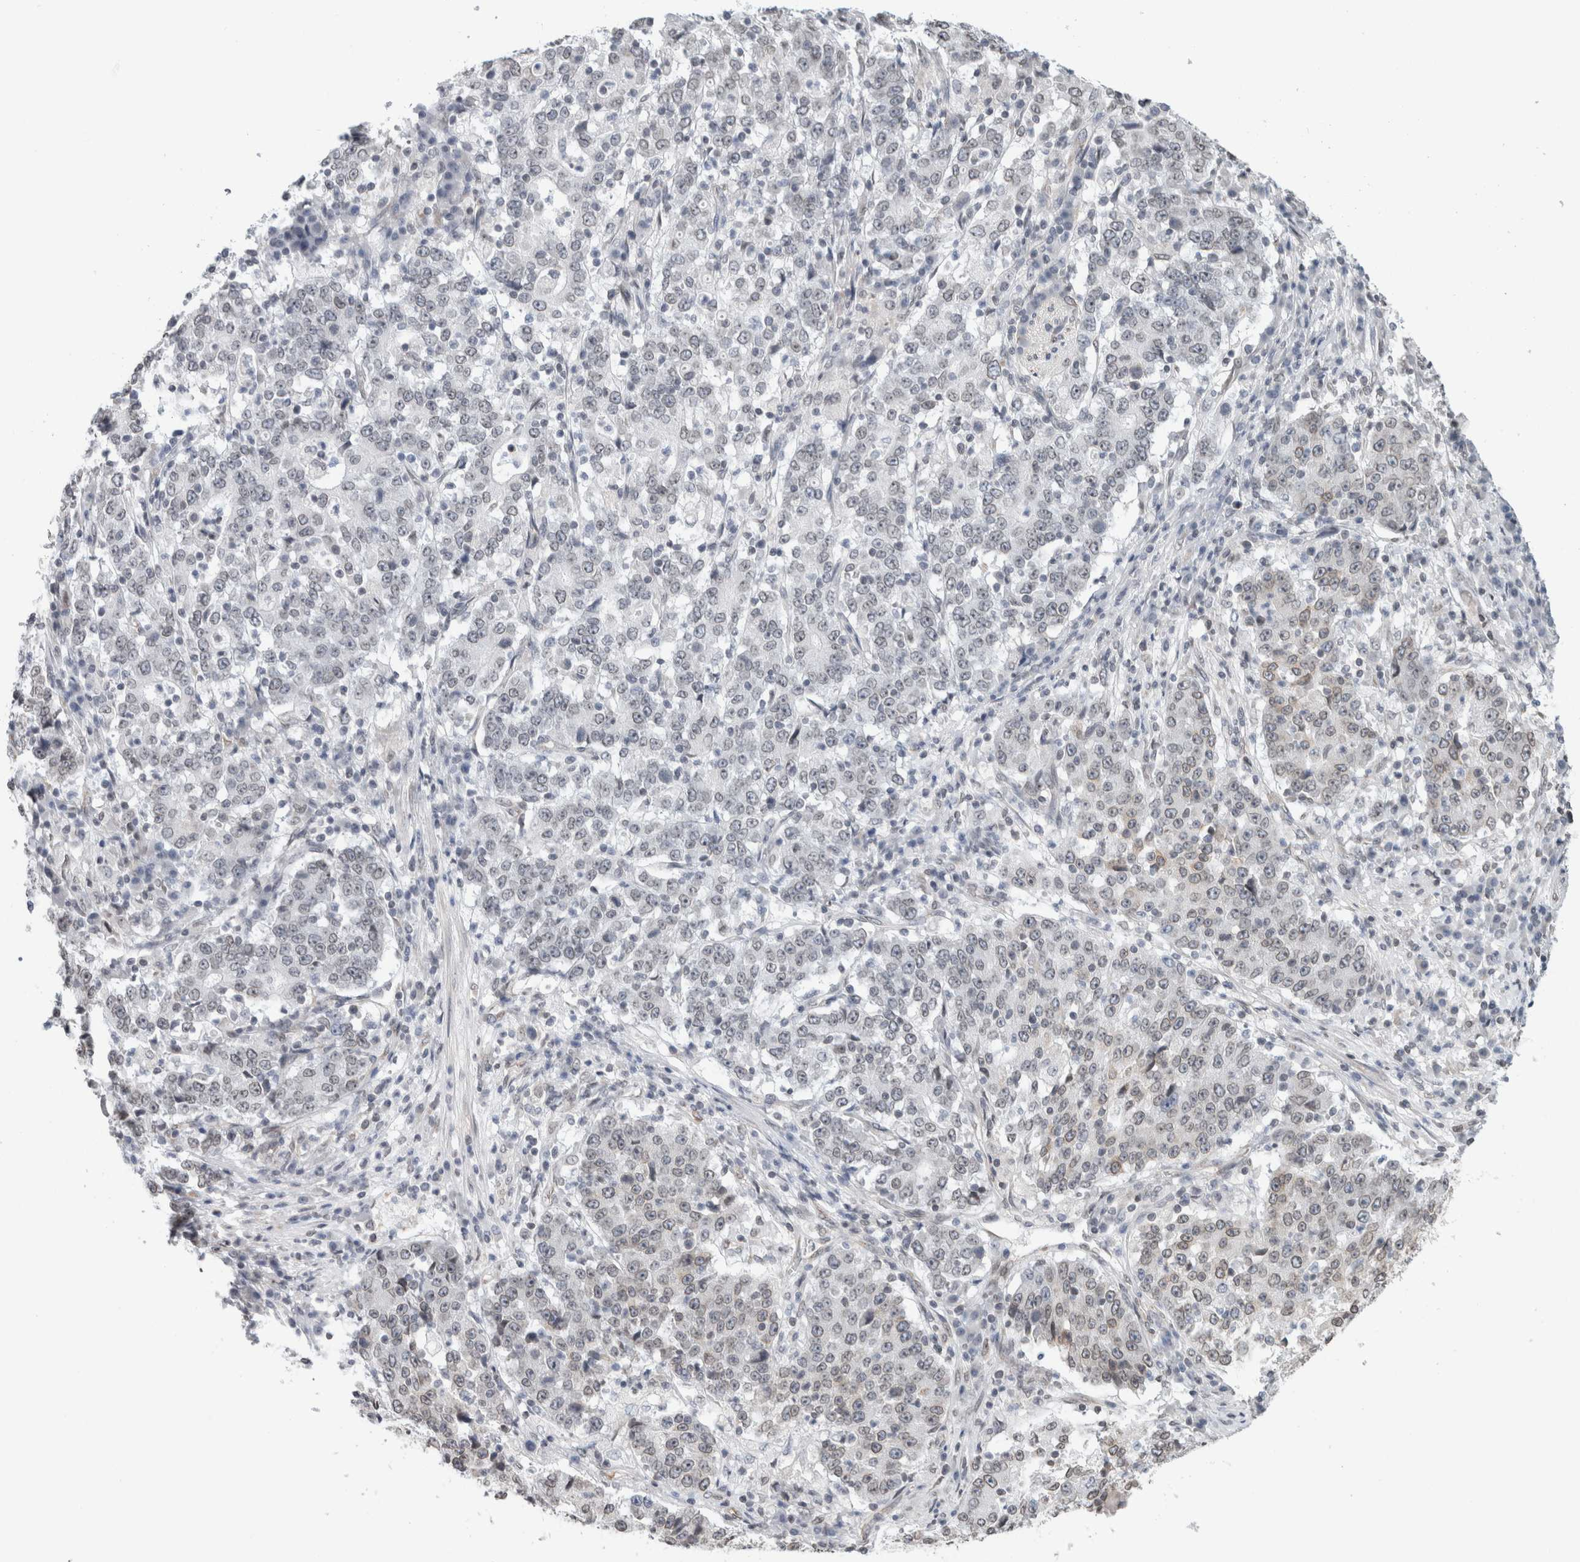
{"staining": {"intensity": "negative", "quantity": "none", "location": "none"}, "tissue": "stomach cancer", "cell_type": "Tumor cells", "image_type": "cancer", "snomed": [{"axis": "morphology", "description": "Adenocarcinoma, NOS"}, {"axis": "topography", "description": "Stomach"}], "caption": "IHC photomicrograph of stomach cancer stained for a protein (brown), which demonstrates no staining in tumor cells.", "gene": "RBMX2", "patient": {"sex": "male", "age": 59}}